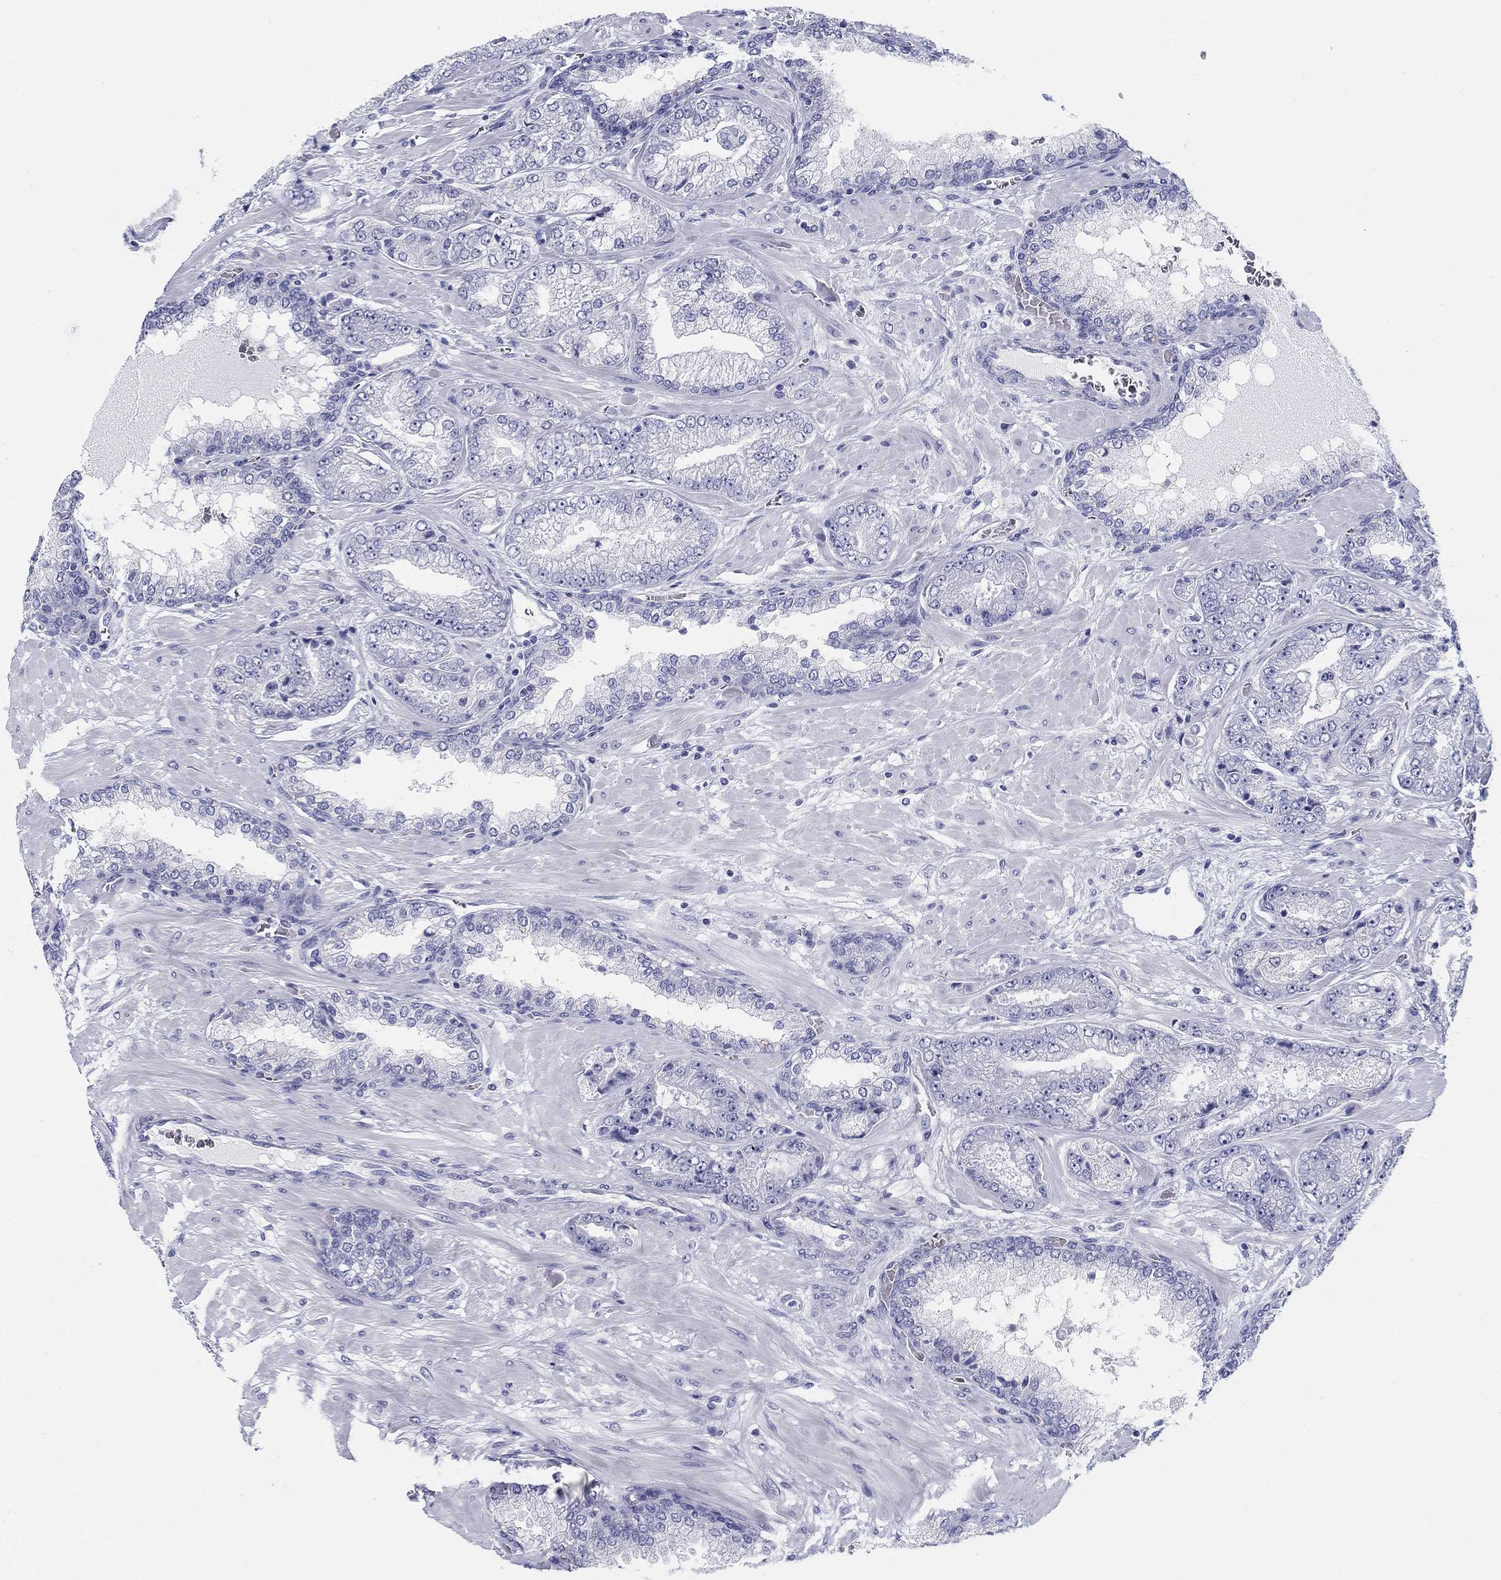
{"staining": {"intensity": "negative", "quantity": "none", "location": "none"}, "tissue": "prostate cancer", "cell_type": "Tumor cells", "image_type": "cancer", "snomed": [{"axis": "morphology", "description": "Adenocarcinoma, Low grade"}, {"axis": "topography", "description": "Prostate"}], "caption": "Tumor cells are negative for protein expression in human prostate cancer.", "gene": "LAMP5", "patient": {"sex": "male", "age": 57}}